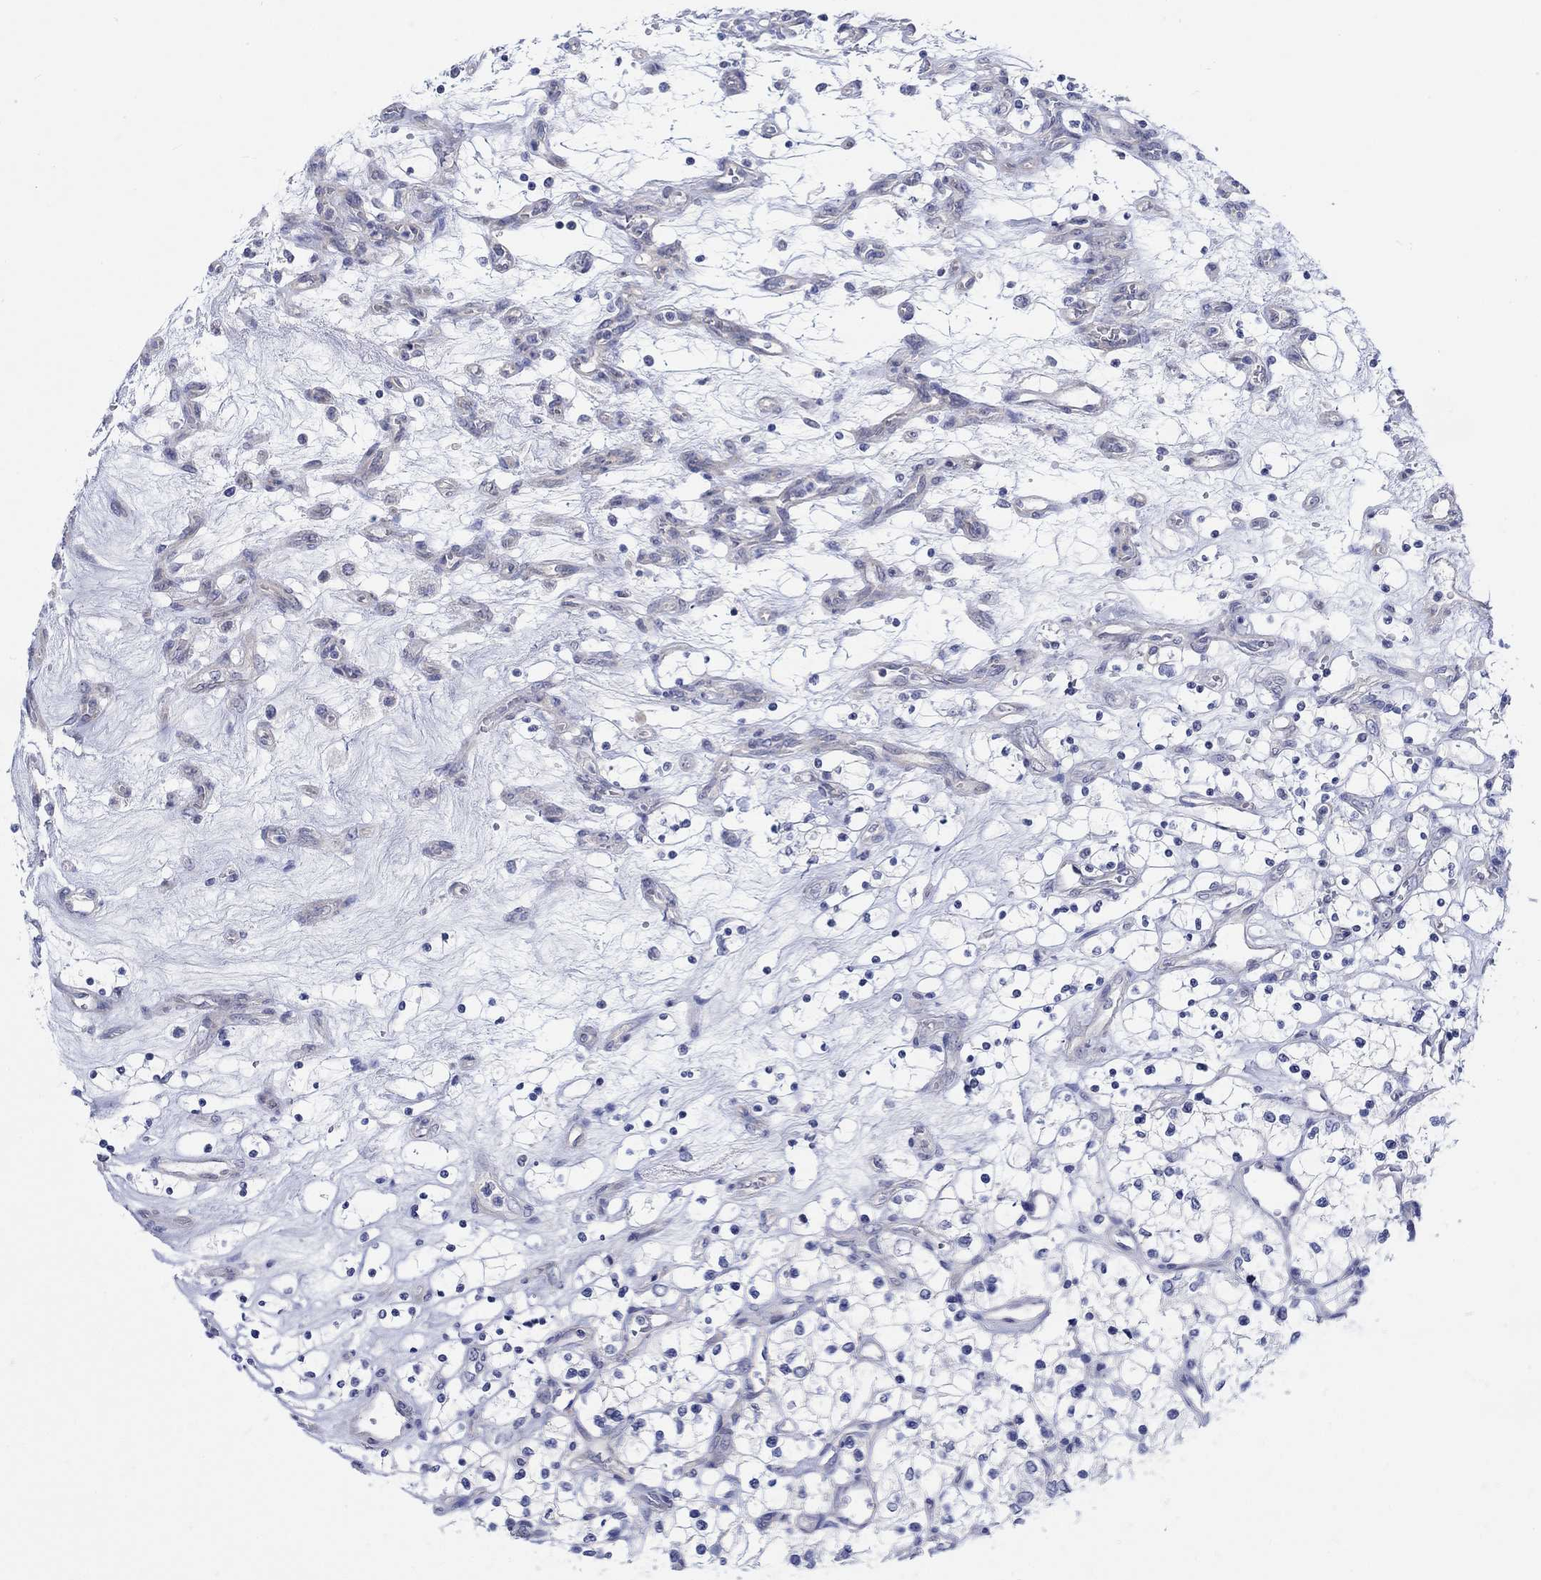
{"staining": {"intensity": "negative", "quantity": "none", "location": "none"}, "tissue": "renal cancer", "cell_type": "Tumor cells", "image_type": "cancer", "snomed": [{"axis": "morphology", "description": "Adenocarcinoma, NOS"}, {"axis": "topography", "description": "Kidney"}], "caption": "Tumor cells show no significant expression in renal cancer.", "gene": "KRT222", "patient": {"sex": "female", "age": 69}}